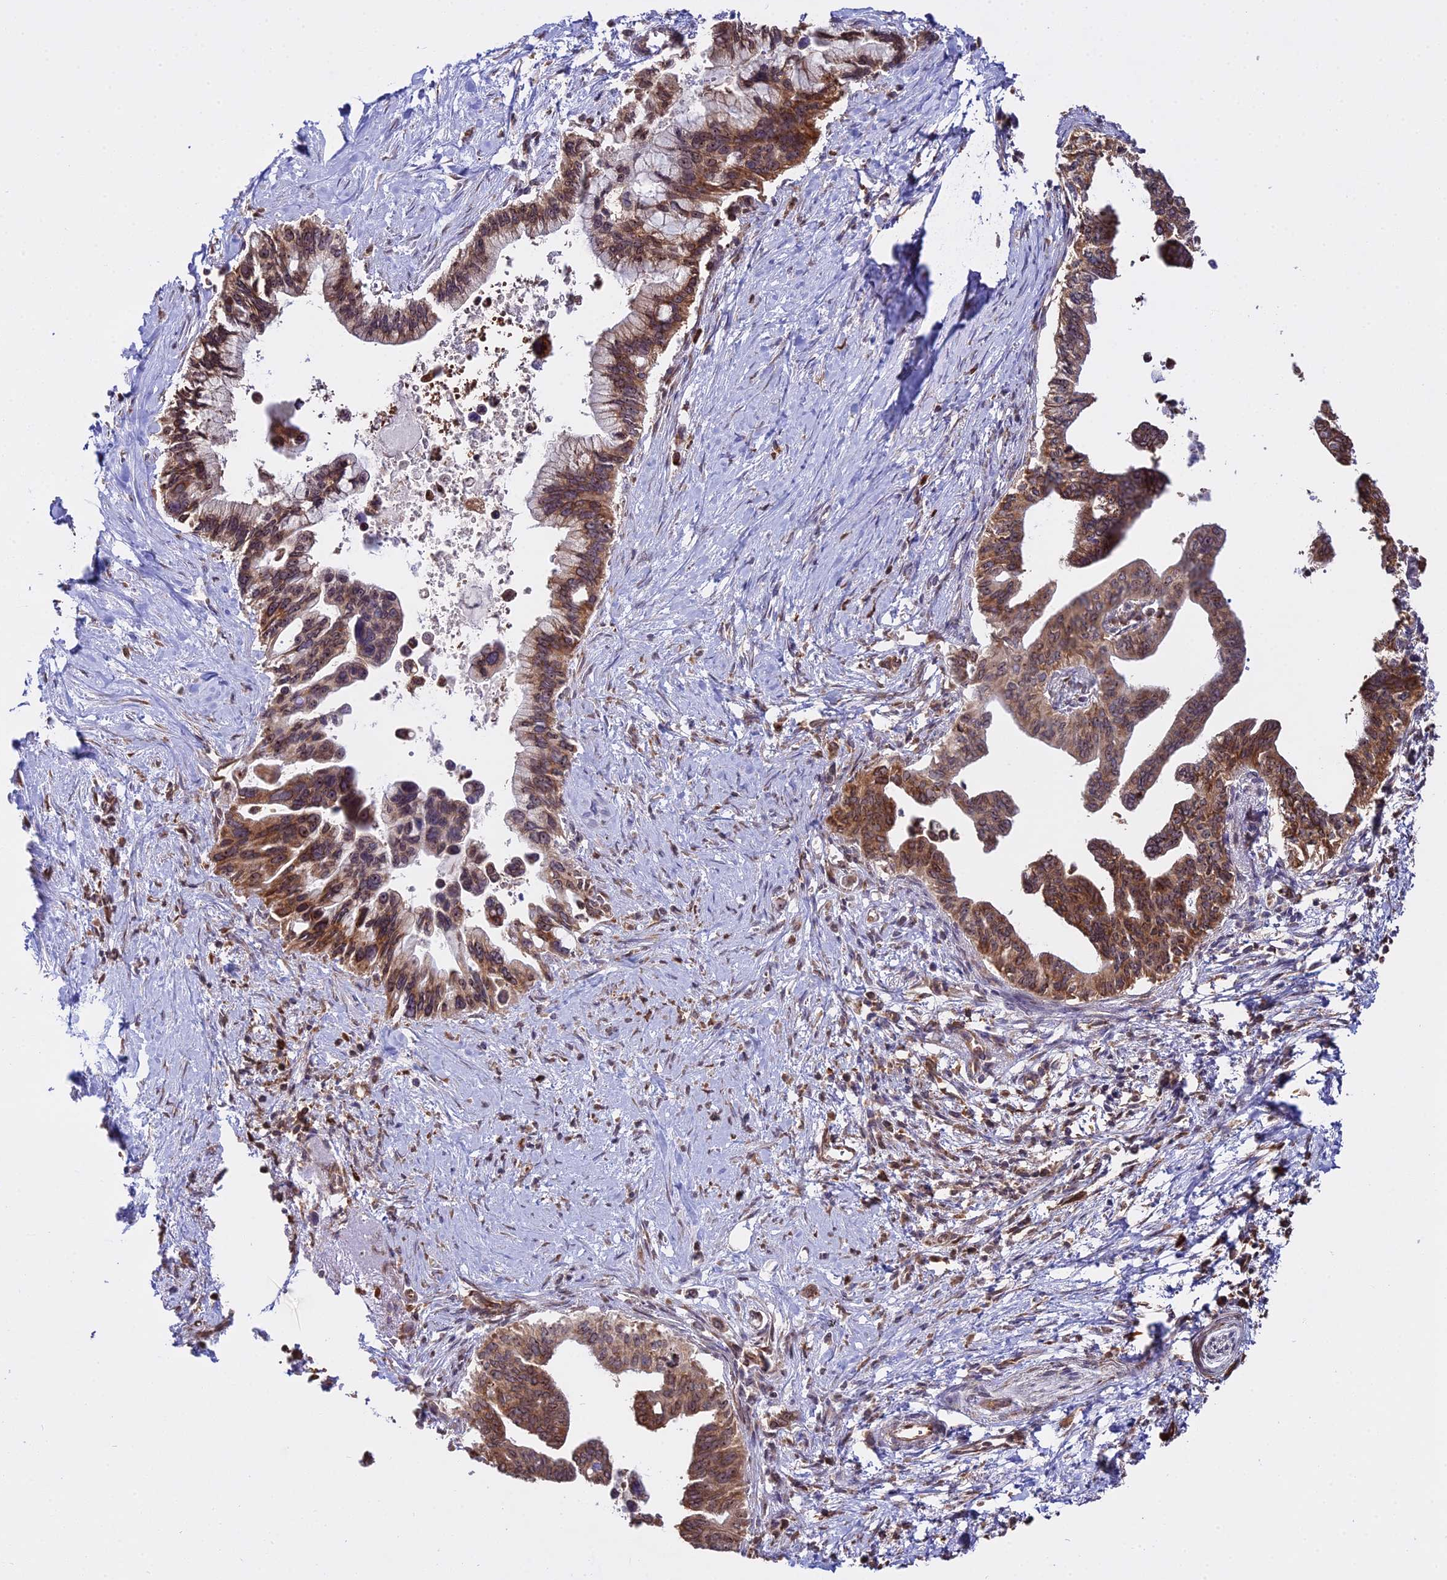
{"staining": {"intensity": "moderate", "quantity": ">75%", "location": "cytoplasmic/membranous"}, "tissue": "pancreatic cancer", "cell_type": "Tumor cells", "image_type": "cancer", "snomed": [{"axis": "morphology", "description": "Adenocarcinoma, NOS"}, {"axis": "topography", "description": "Pancreas"}], "caption": "Protein expression analysis of human pancreatic cancer (adenocarcinoma) reveals moderate cytoplasmic/membranous expression in about >75% of tumor cells. (Stains: DAB (3,3'-diaminobenzidine) in brown, nuclei in blue, Microscopy: brightfield microscopy at high magnification).", "gene": "RPL26", "patient": {"sex": "female", "age": 83}}